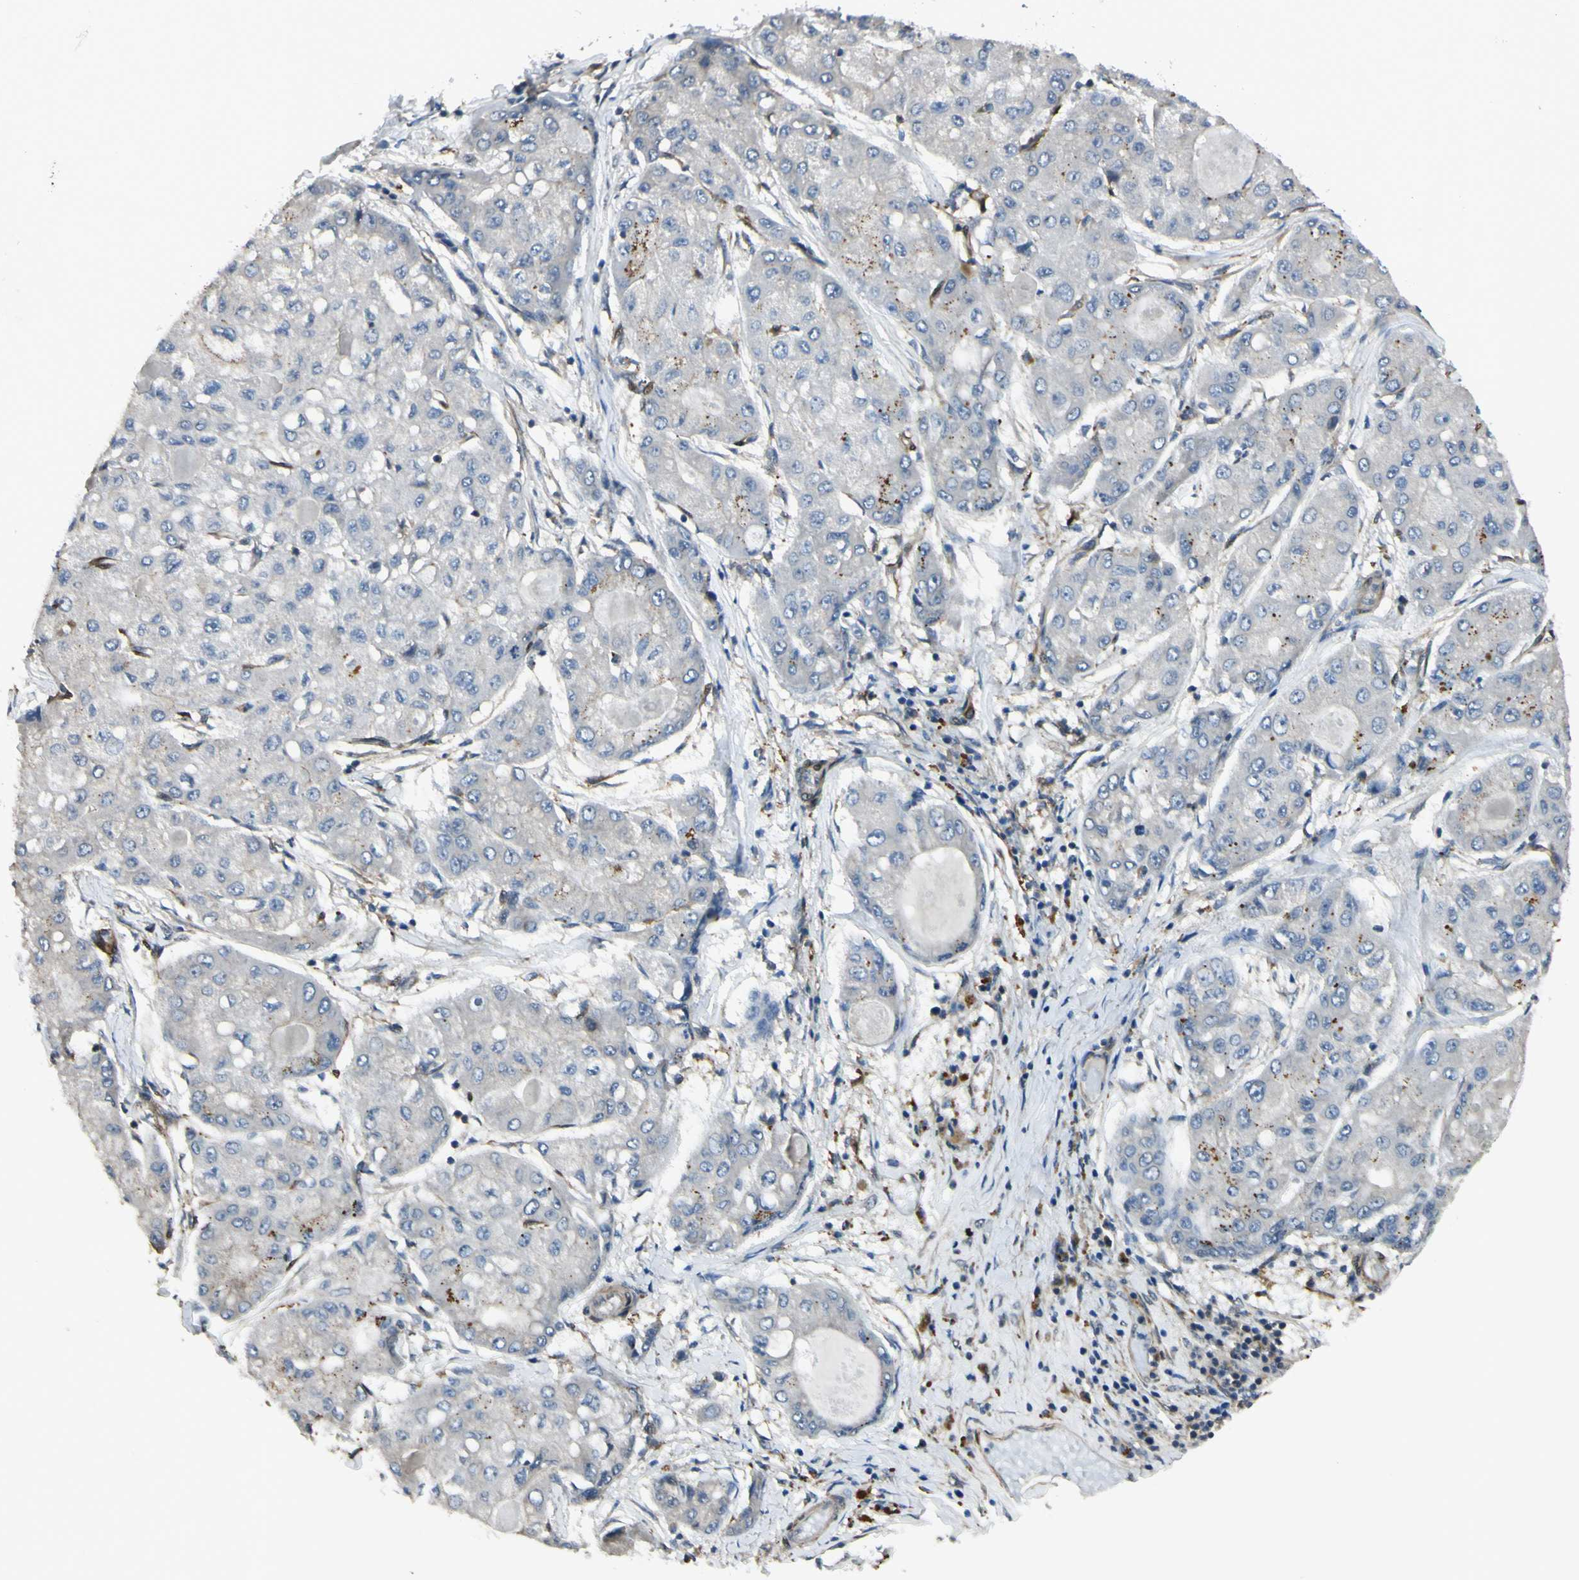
{"staining": {"intensity": "weak", "quantity": "25%-75%", "location": "cytoplasmic/membranous"}, "tissue": "liver cancer", "cell_type": "Tumor cells", "image_type": "cancer", "snomed": [{"axis": "morphology", "description": "Carcinoma, Hepatocellular, NOS"}, {"axis": "topography", "description": "Liver"}], "caption": "Immunohistochemical staining of liver hepatocellular carcinoma demonstrates low levels of weak cytoplasmic/membranous protein staining in about 25%-75% of tumor cells. (brown staining indicates protein expression, while blue staining denotes nuclei).", "gene": "RASGRF1", "patient": {"sex": "male", "age": 80}}